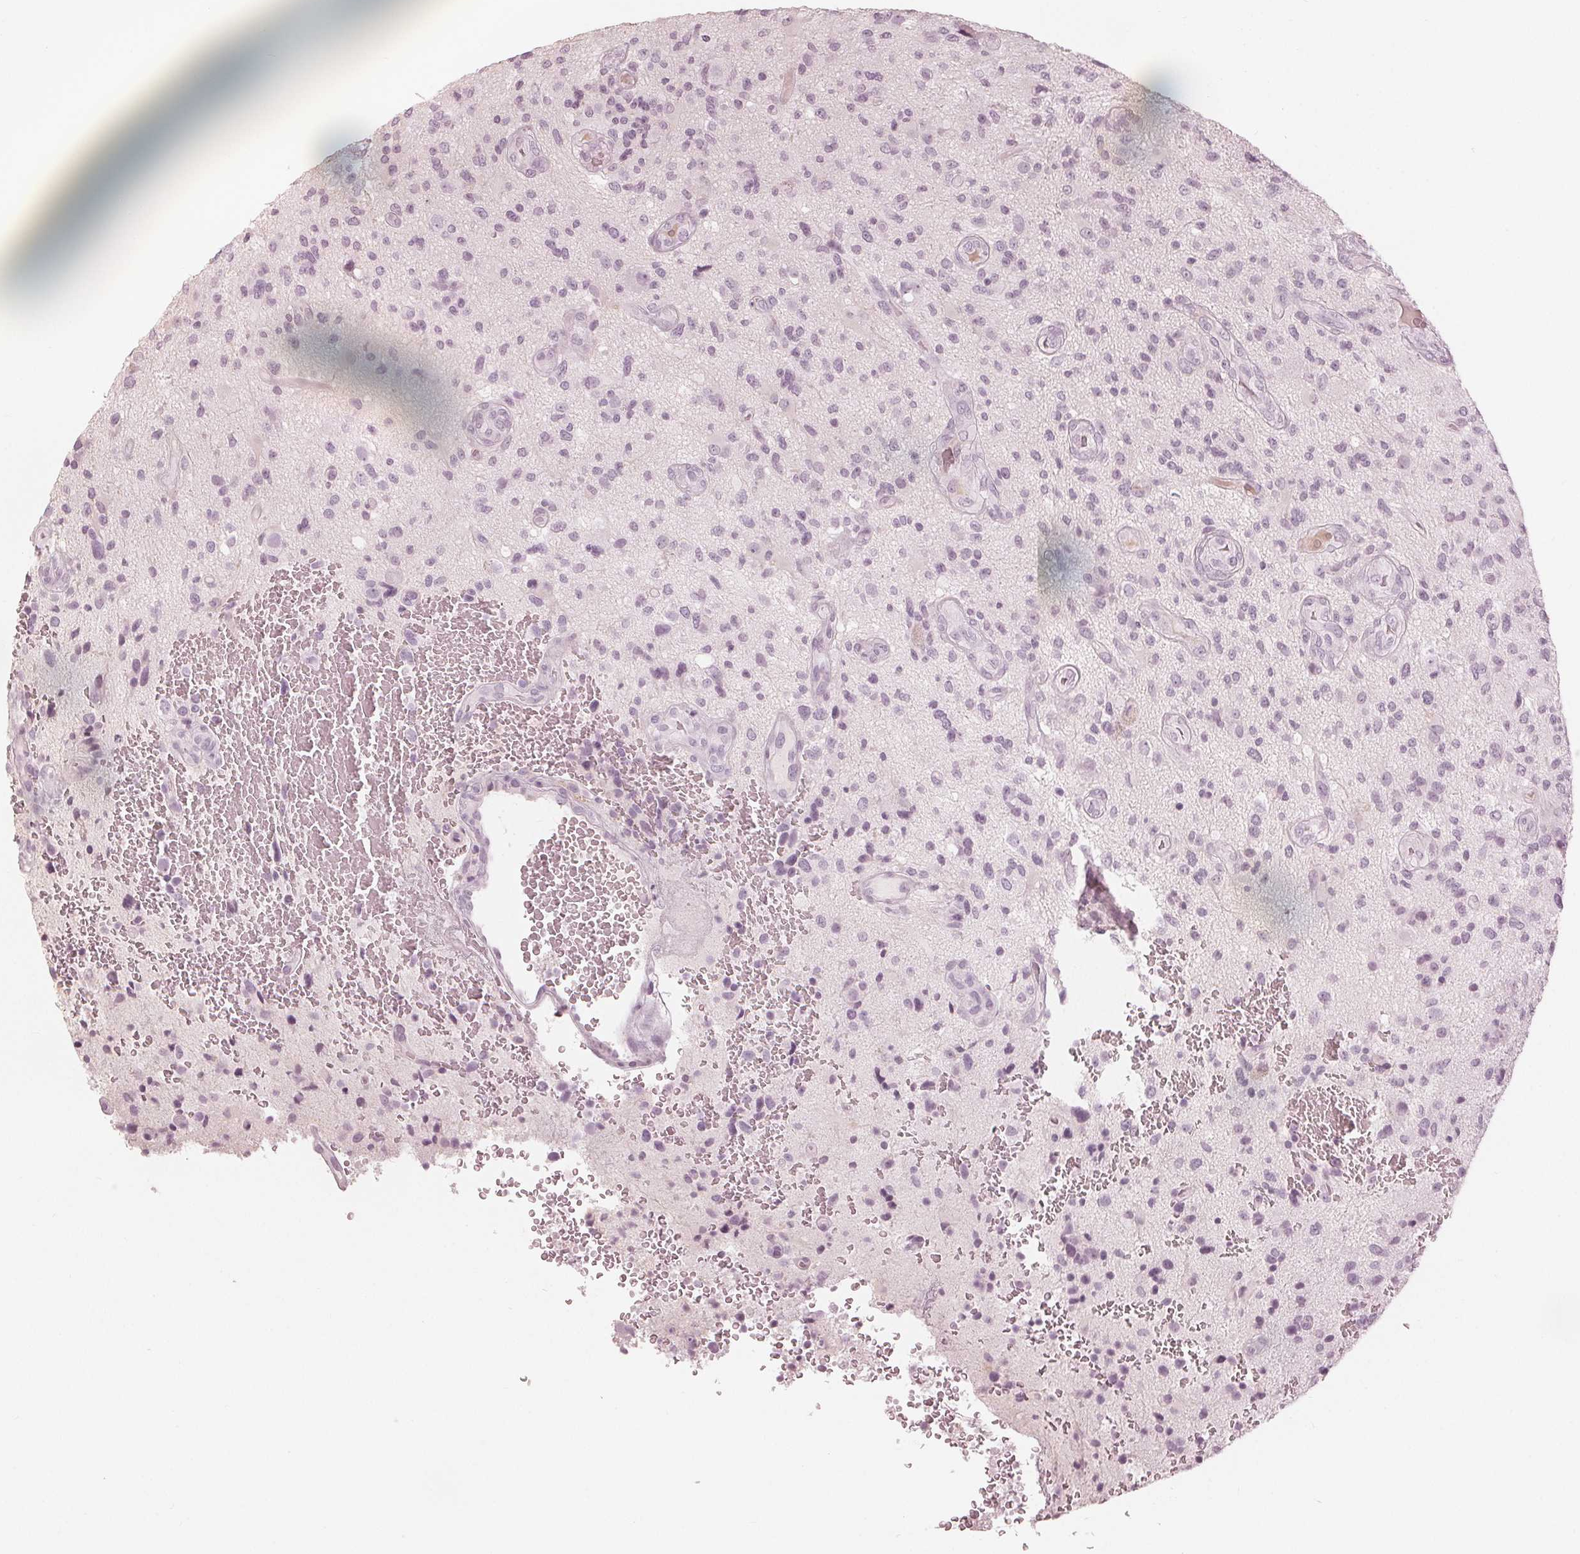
{"staining": {"intensity": "negative", "quantity": "none", "location": "none"}, "tissue": "glioma", "cell_type": "Tumor cells", "image_type": "cancer", "snomed": [{"axis": "morphology", "description": "Glioma, malignant, High grade"}, {"axis": "topography", "description": "Brain"}], "caption": "Immunohistochemistry (IHC) of glioma demonstrates no positivity in tumor cells.", "gene": "PAEP", "patient": {"sex": "male", "age": 47}}